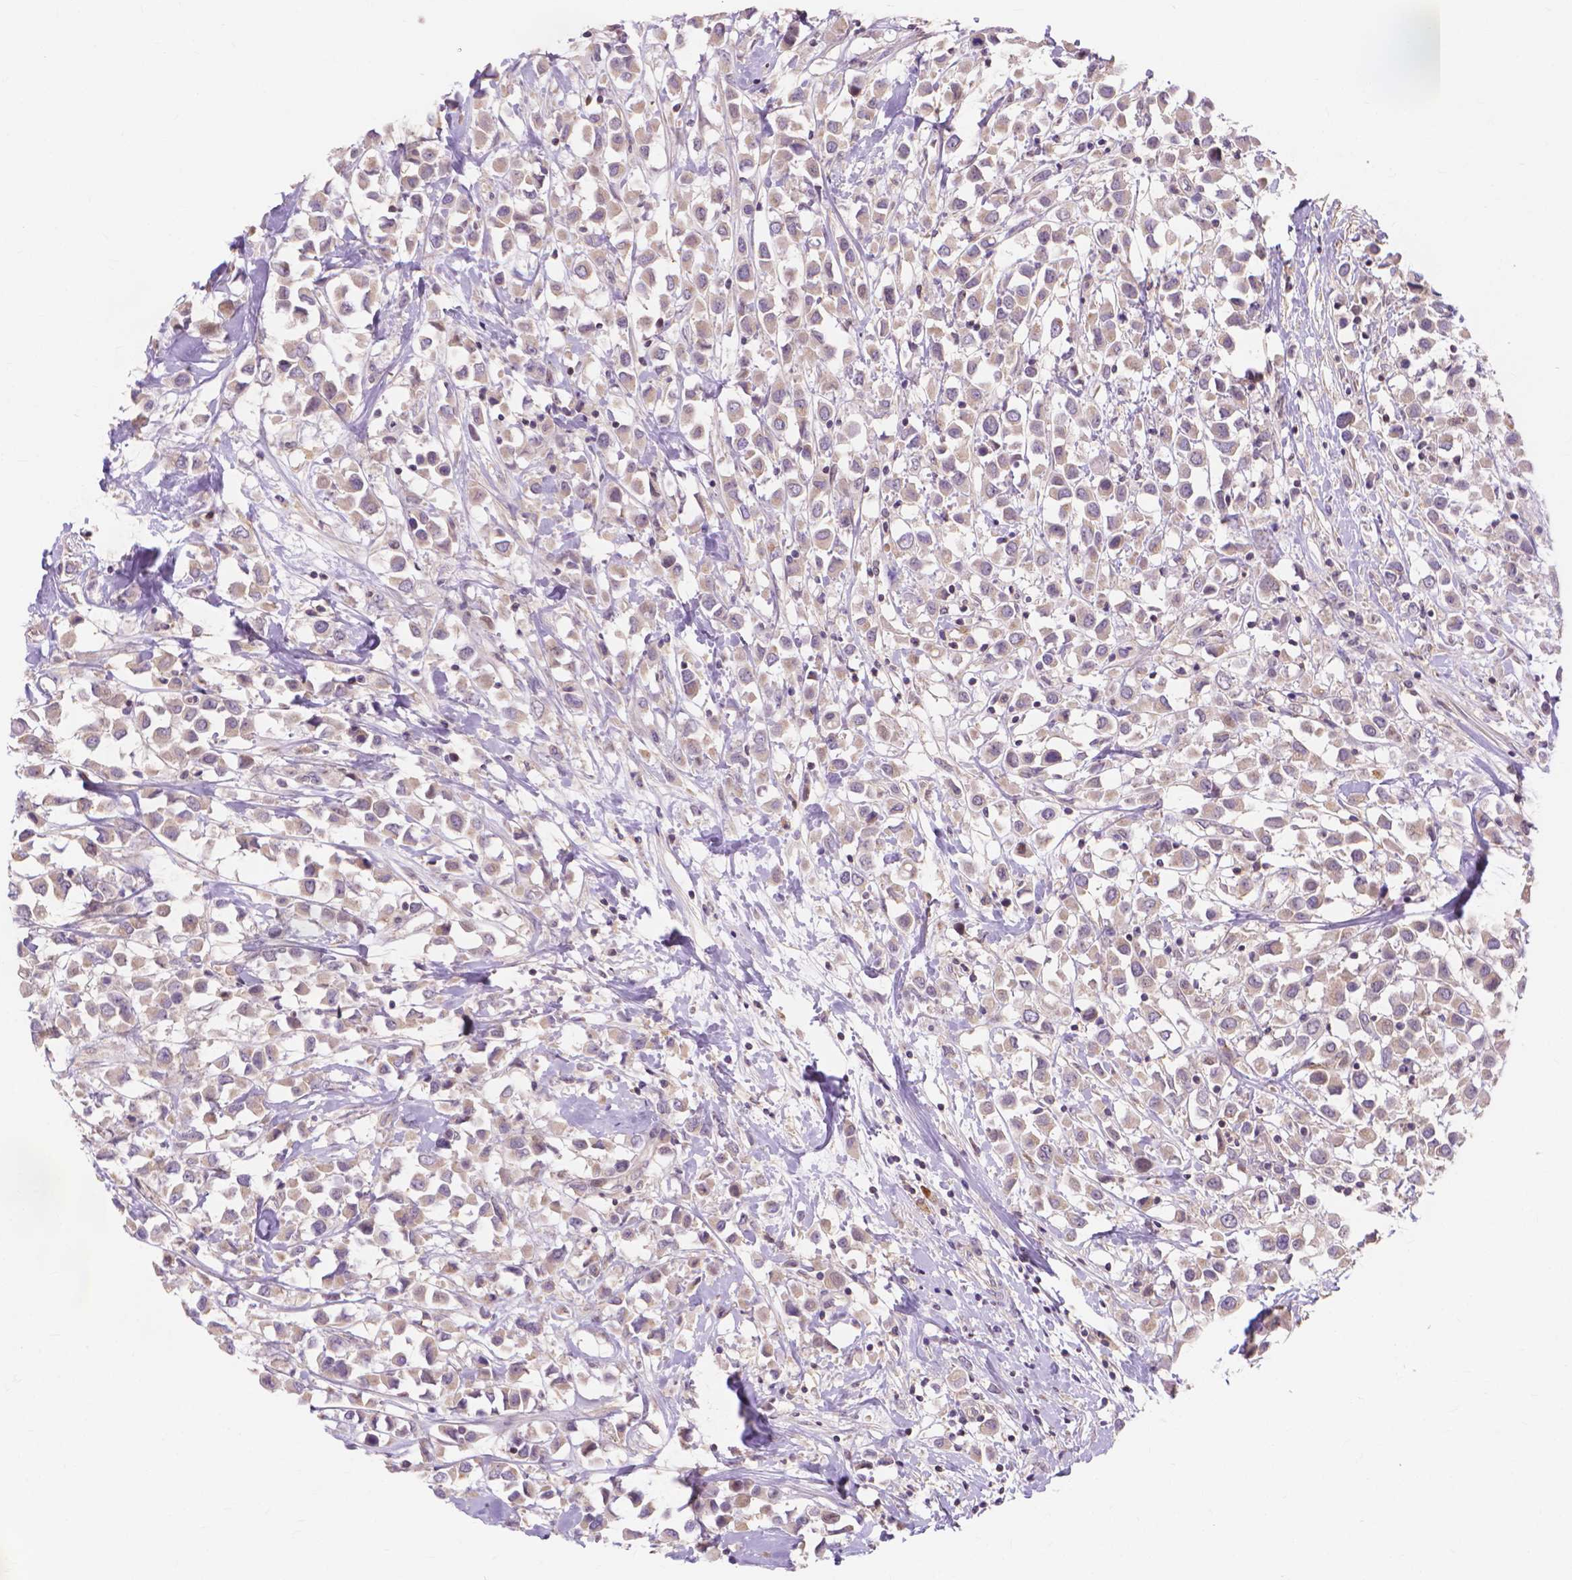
{"staining": {"intensity": "negative", "quantity": "none", "location": "none"}, "tissue": "breast cancer", "cell_type": "Tumor cells", "image_type": "cancer", "snomed": [{"axis": "morphology", "description": "Duct carcinoma"}, {"axis": "topography", "description": "Breast"}], "caption": "Histopathology image shows no protein staining in tumor cells of infiltrating ductal carcinoma (breast) tissue. Brightfield microscopy of IHC stained with DAB (brown) and hematoxylin (blue), captured at high magnification.", "gene": "PRDM13", "patient": {"sex": "female", "age": 61}}